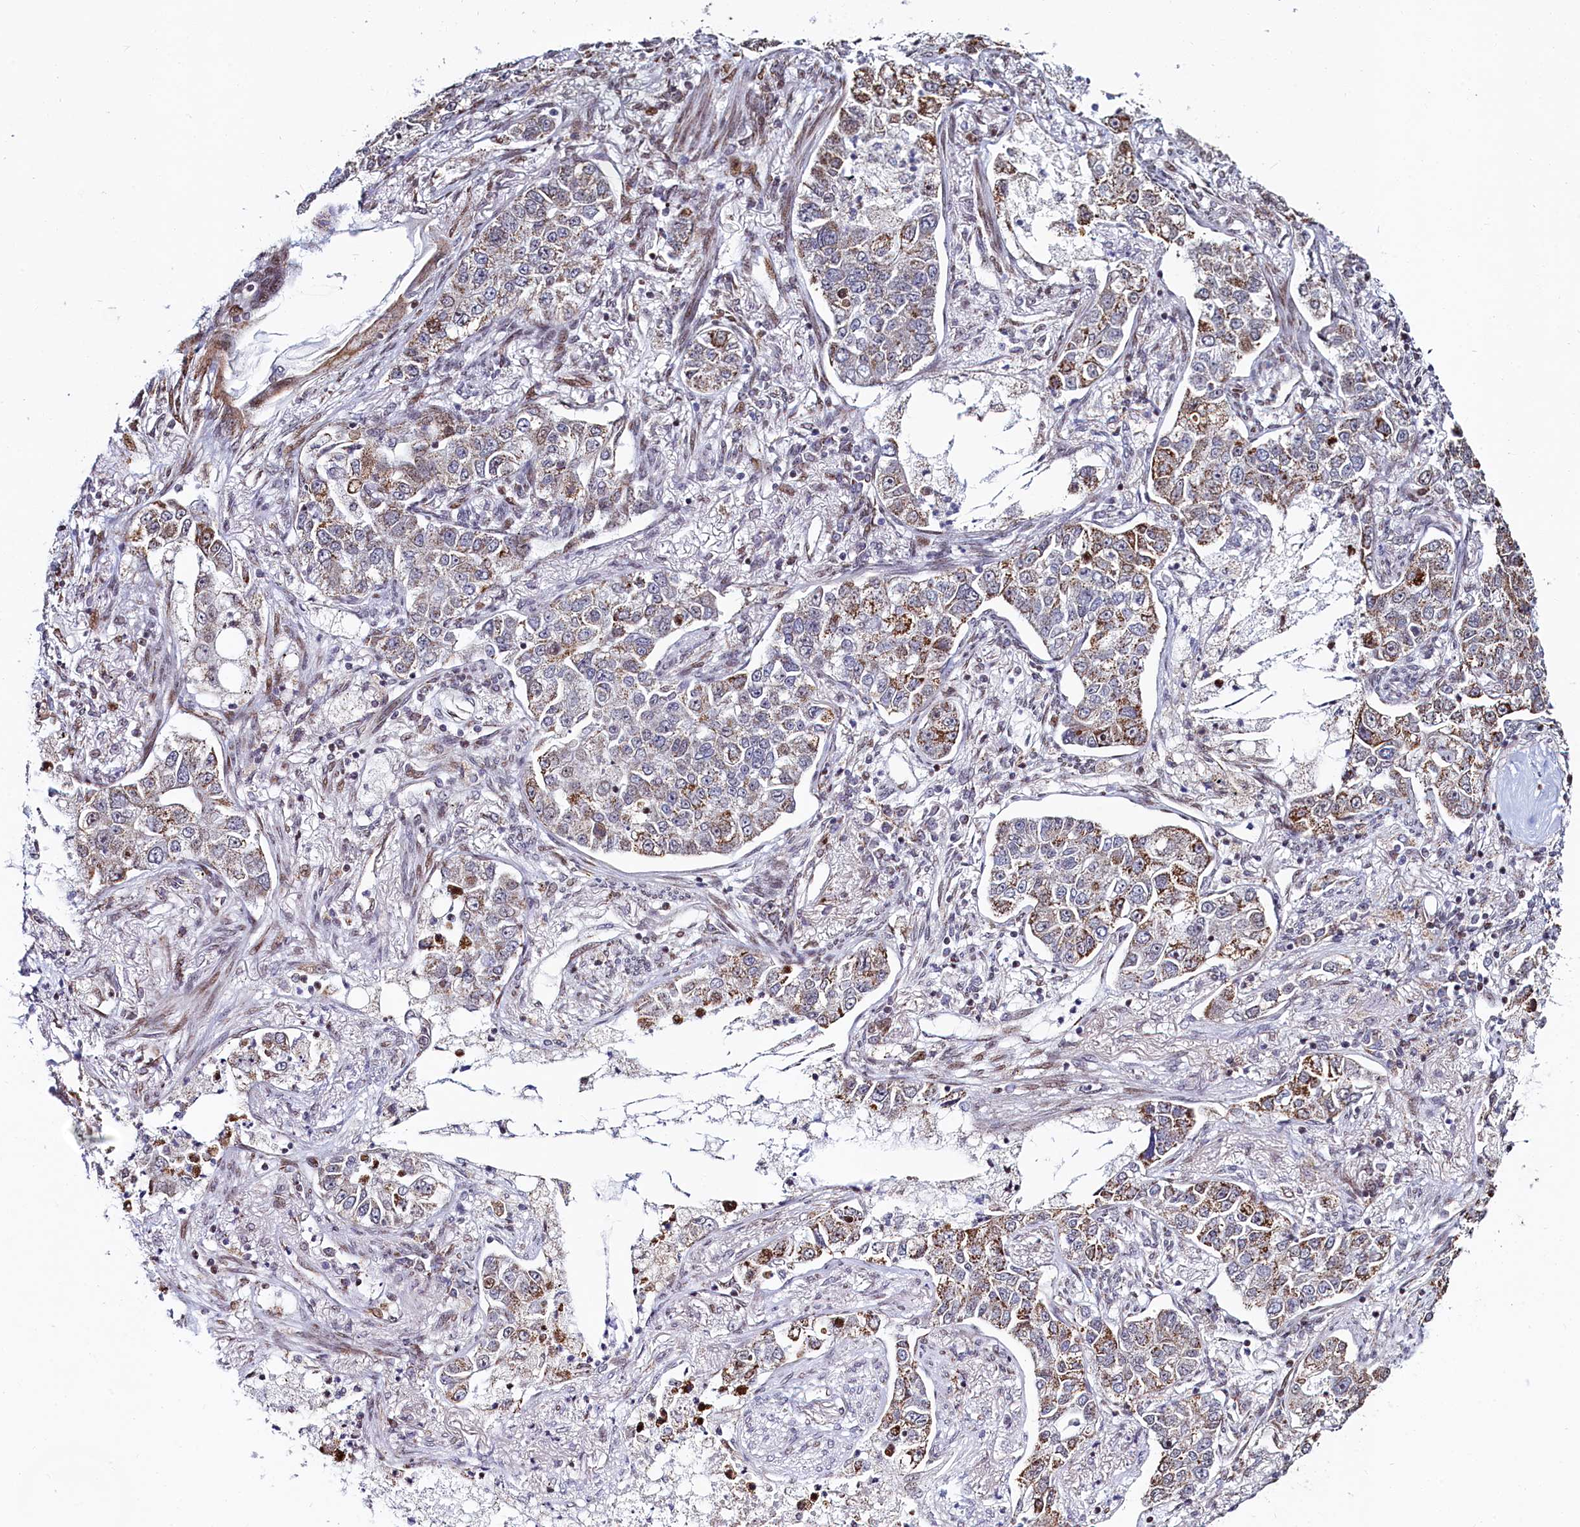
{"staining": {"intensity": "moderate", "quantity": "25%-75%", "location": "cytoplasmic/membranous"}, "tissue": "lung cancer", "cell_type": "Tumor cells", "image_type": "cancer", "snomed": [{"axis": "morphology", "description": "Adenocarcinoma, NOS"}, {"axis": "topography", "description": "Lung"}], "caption": "IHC of human lung cancer (adenocarcinoma) shows medium levels of moderate cytoplasmic/membranous positivity in approximately 25%-75% of tumor cells.", "gene": "HDGFL3", "patient": {"sex": "male", "age": 49}}